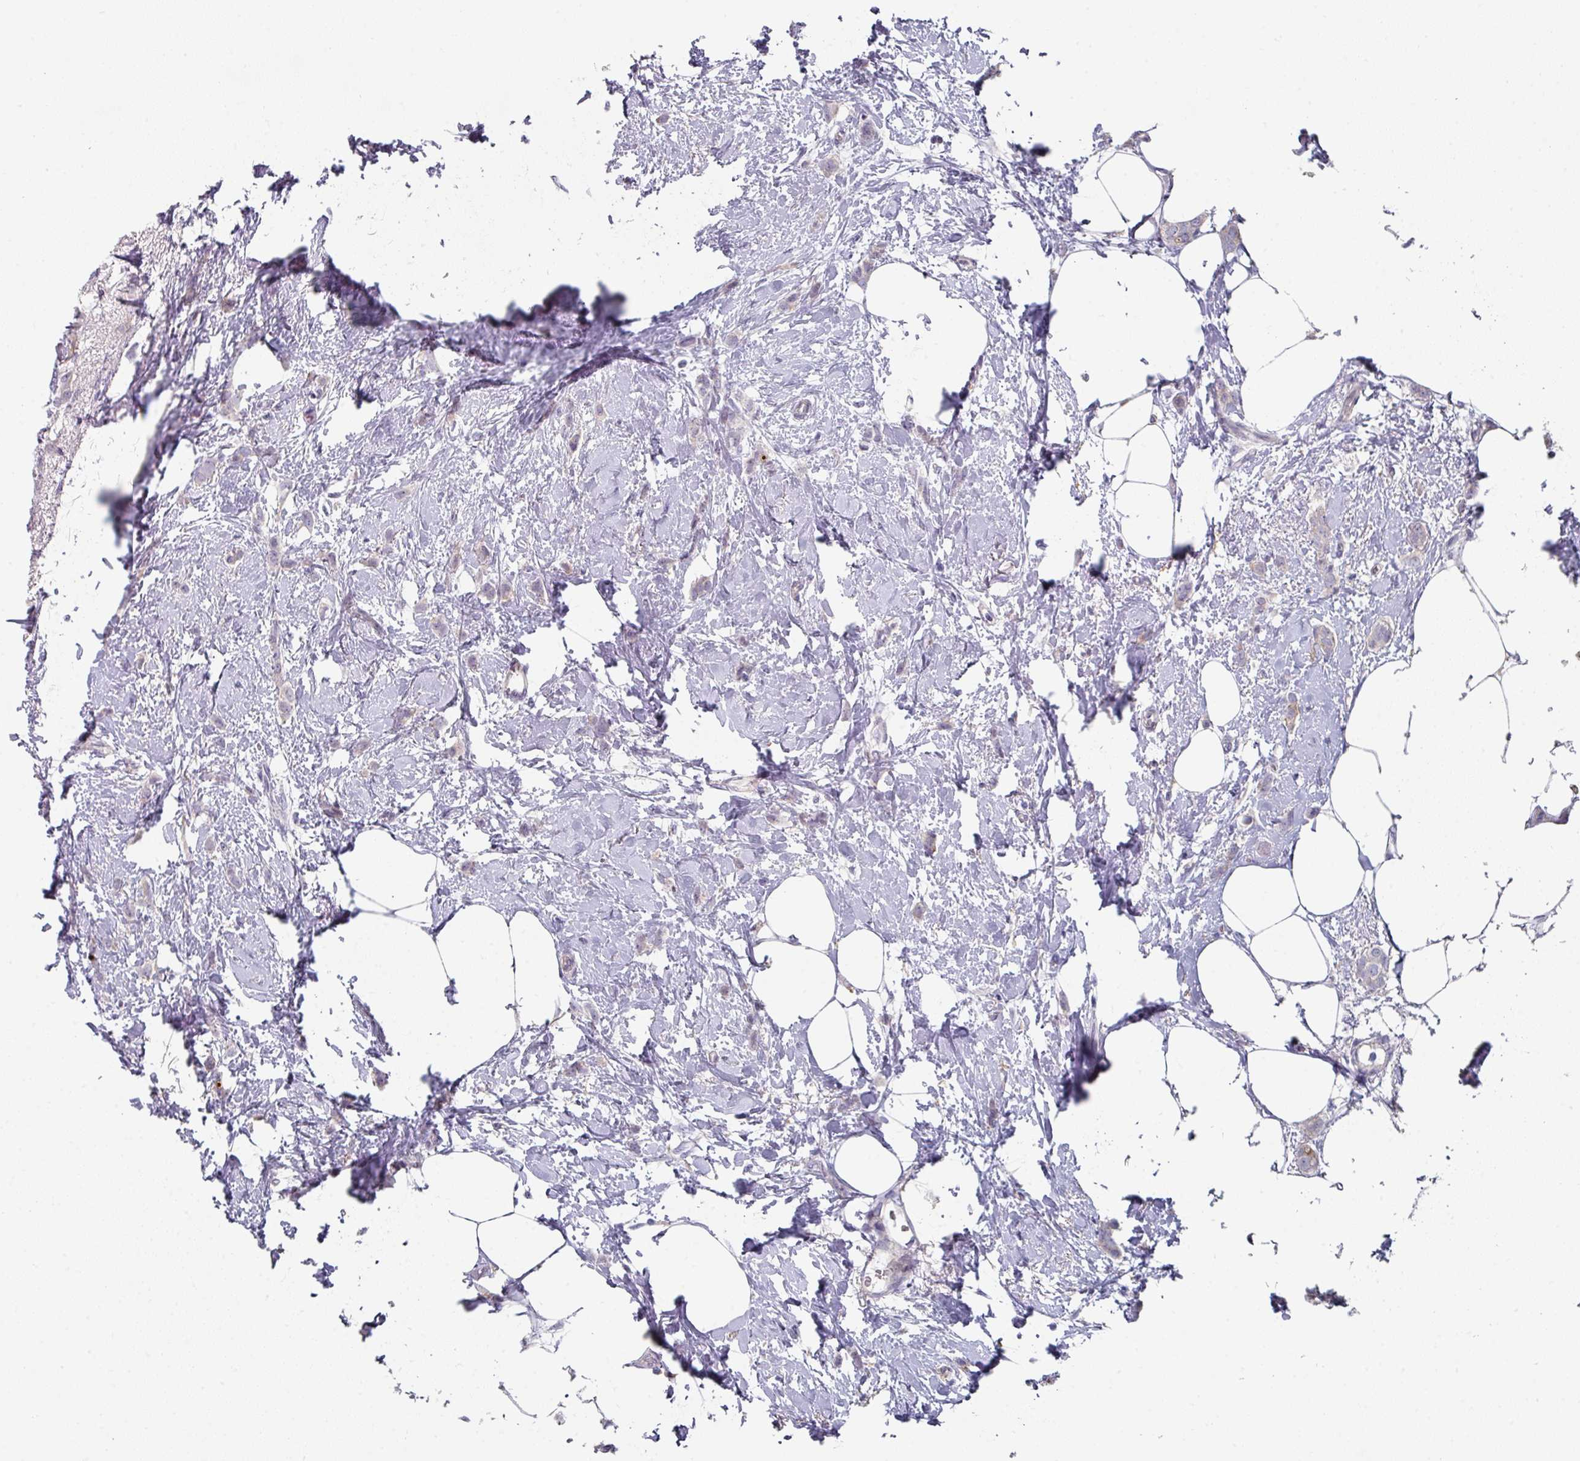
{"staining": {"intensity": "negative", "quantity": "none", "location": "none"}, "tissue": "breast cancer", "cell_type": "Tumor cells", "image_type": "cancer", "snomed": [{"axis": "morphology", "description": "Duct carcinoma"}, {"axis": "topography", "description": "Breast"}], "caption": "This is an immunohistochemistry (IHC) photomicrograph of breast invasive ductal carcinoma. There is no staining in tumor cells.", "gene": "WSB2", "patient": {"sex": "female", "age": 72}}